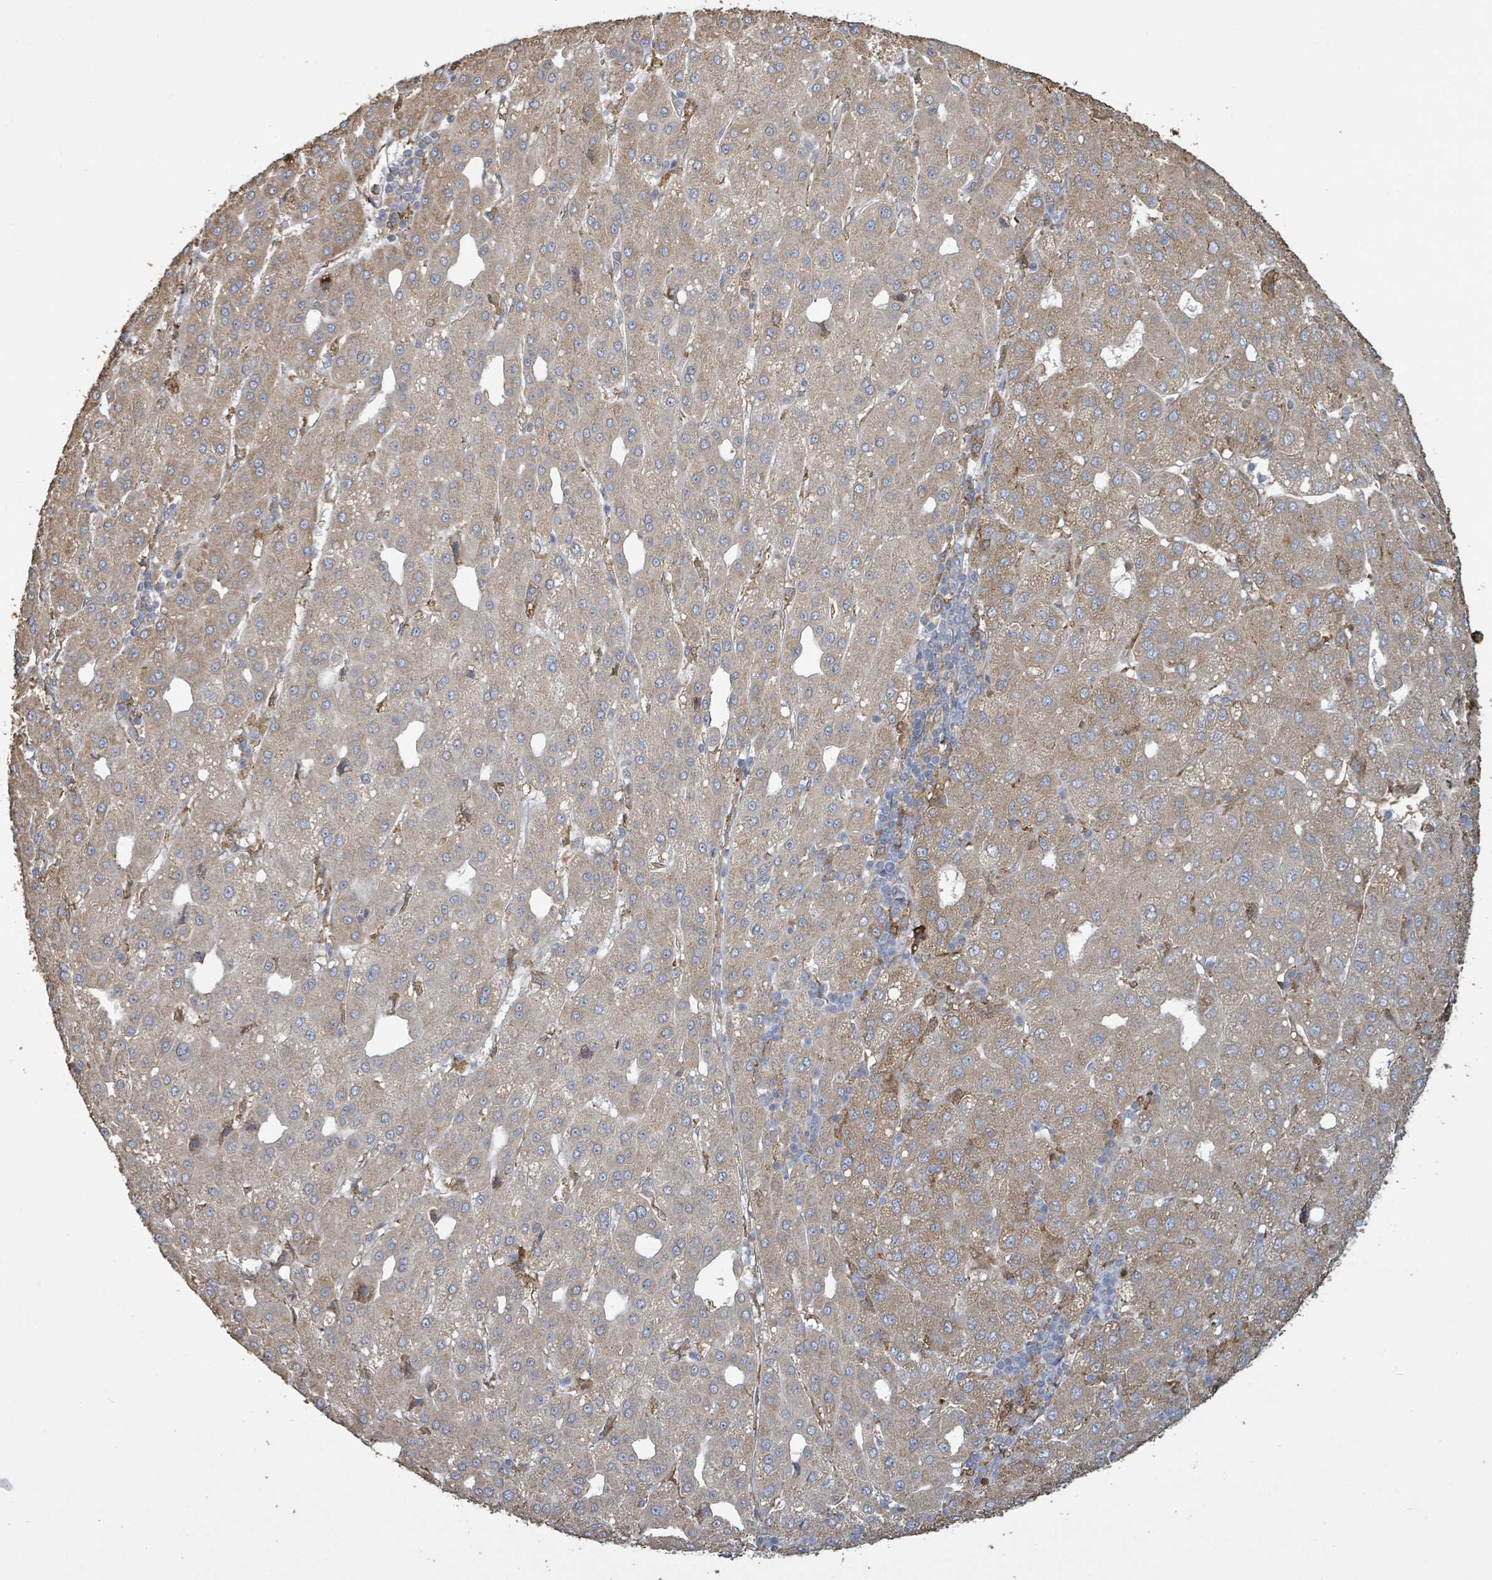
{"staining": {"intensity": "weak", "quantity": ">75%", "location": "cytoplasmic/membranous"}, "tissue": "liver cancer", "cell_type": "Tumor cells", "image_type": "cancer", "snomed": [{"axis": "morphology", "description": "Carcinoma, Hepatocellular, NOS"}, {"axis": "topography", "description": "Liver"}], "caption": "A high-resolution photomicrograph shows immunohistochemistry (IHC) staining of hepatocellular carcinoma (liver), which shows weak cytoplasmic/membranous expression in approximately >75% of tumor cells. The staining was performed using DAB to visualize the protein expression in brown, while the nuclei were stained in blue with hematoxylin (Magnification: 20x).", "gene": "ARPIN", "patient": {"sex": "male", "age": 65}}